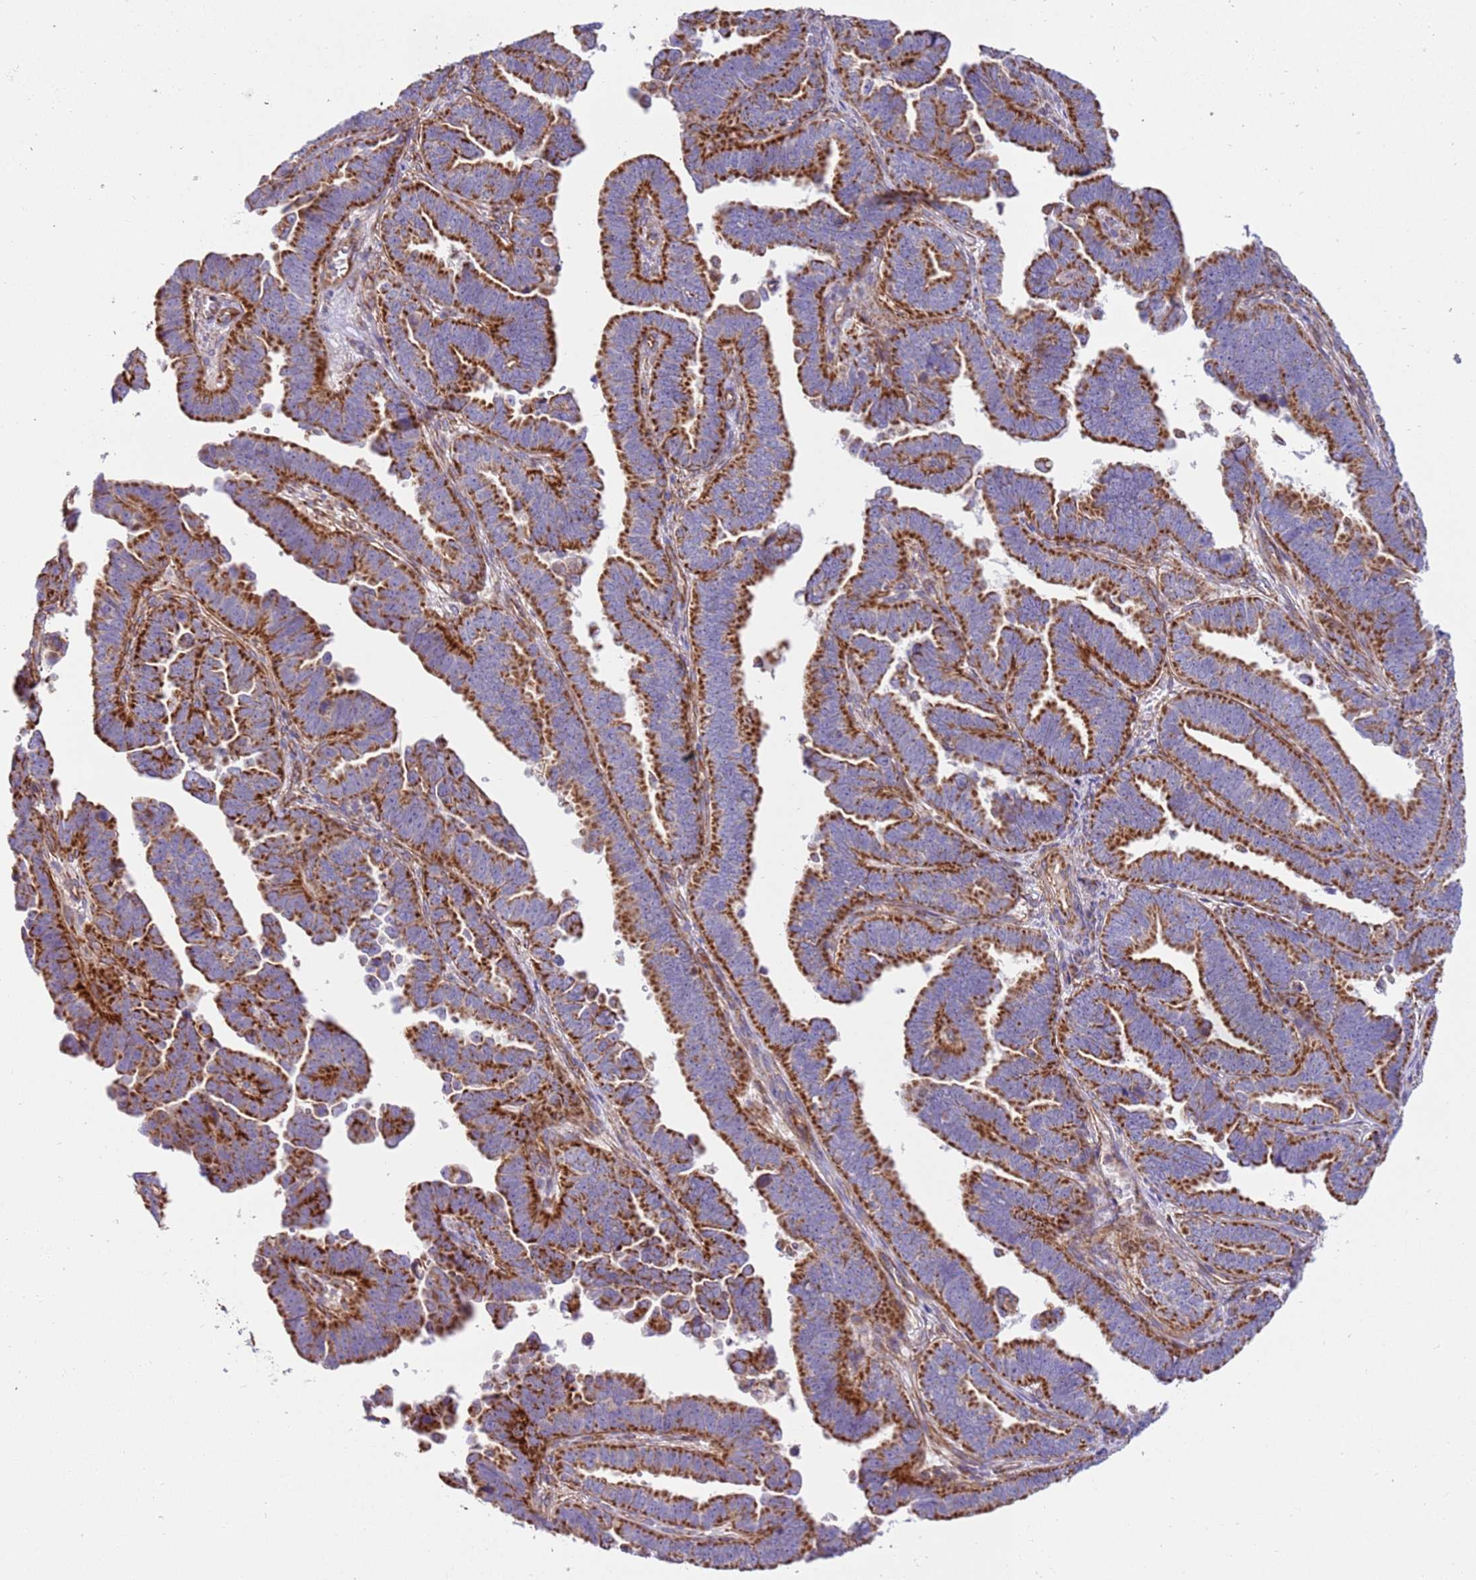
{"staining": {"intensity": "strong", "quantity": ">75%", "location": "cytoplasmic/membranous"}, "tissue": "endometrial cancer", "cell_type": "Tumor cells", "image_type": "cancer", "snomed": [{"axis": "morphology", "description": "Adenocarcinoma, NOS"}, {"axis": "topography", "description": "Endometrium"}], "caption": "IHC staining of adenocarcinoma (endometrial), which reveals high levels of strong cytoplasmic/membranous staining in approximately >75% of tumor cells indicating strong cytoplasmic/membranous protein positivity. The staining was performed using DAB (3,3'-diaminobenzidine) (brown) for protein detection and nuclei were counterstained in hematoxylin (blue).", "gene": "MRPL20", "patient": {"sex": "female", "age": 75}}